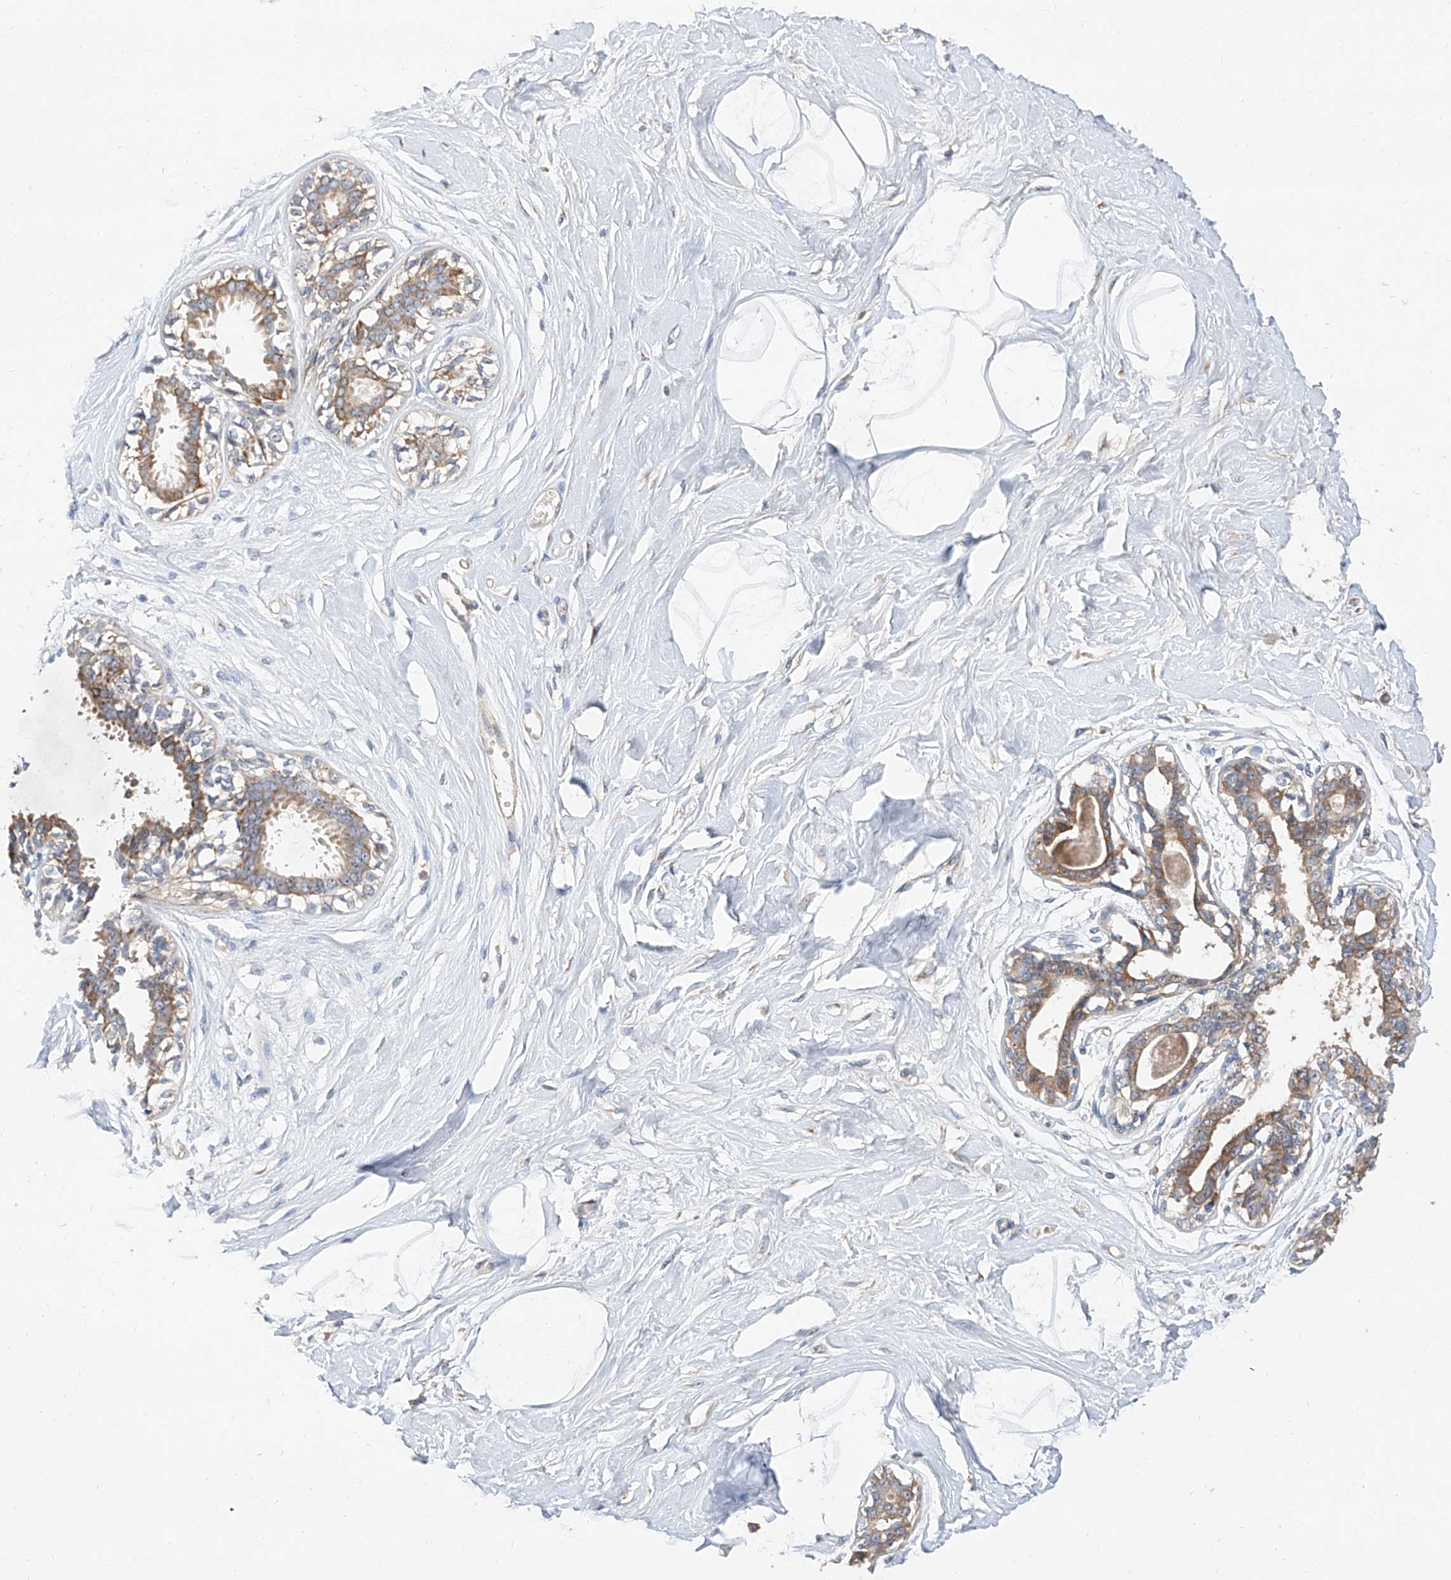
{"staining": {"intensity": "negative", "quantity": "none", "location": "none"}, "tissue": "breast", "cell_type": "Adipocytes", "image_type": "normal", "snomed": [{"axis": "morphology", "description": "Normal tissue, NOS"}, {"axis": "topography", "description": "Breast"}], "caption": "Immunohistochemistry (IHC) histopathology image of unremarkable breast stained for a protein (brown), which shows no expression in adipocytes.", "gene": "DIRAS3", "patient": {"sex": "female", "age": 45}}